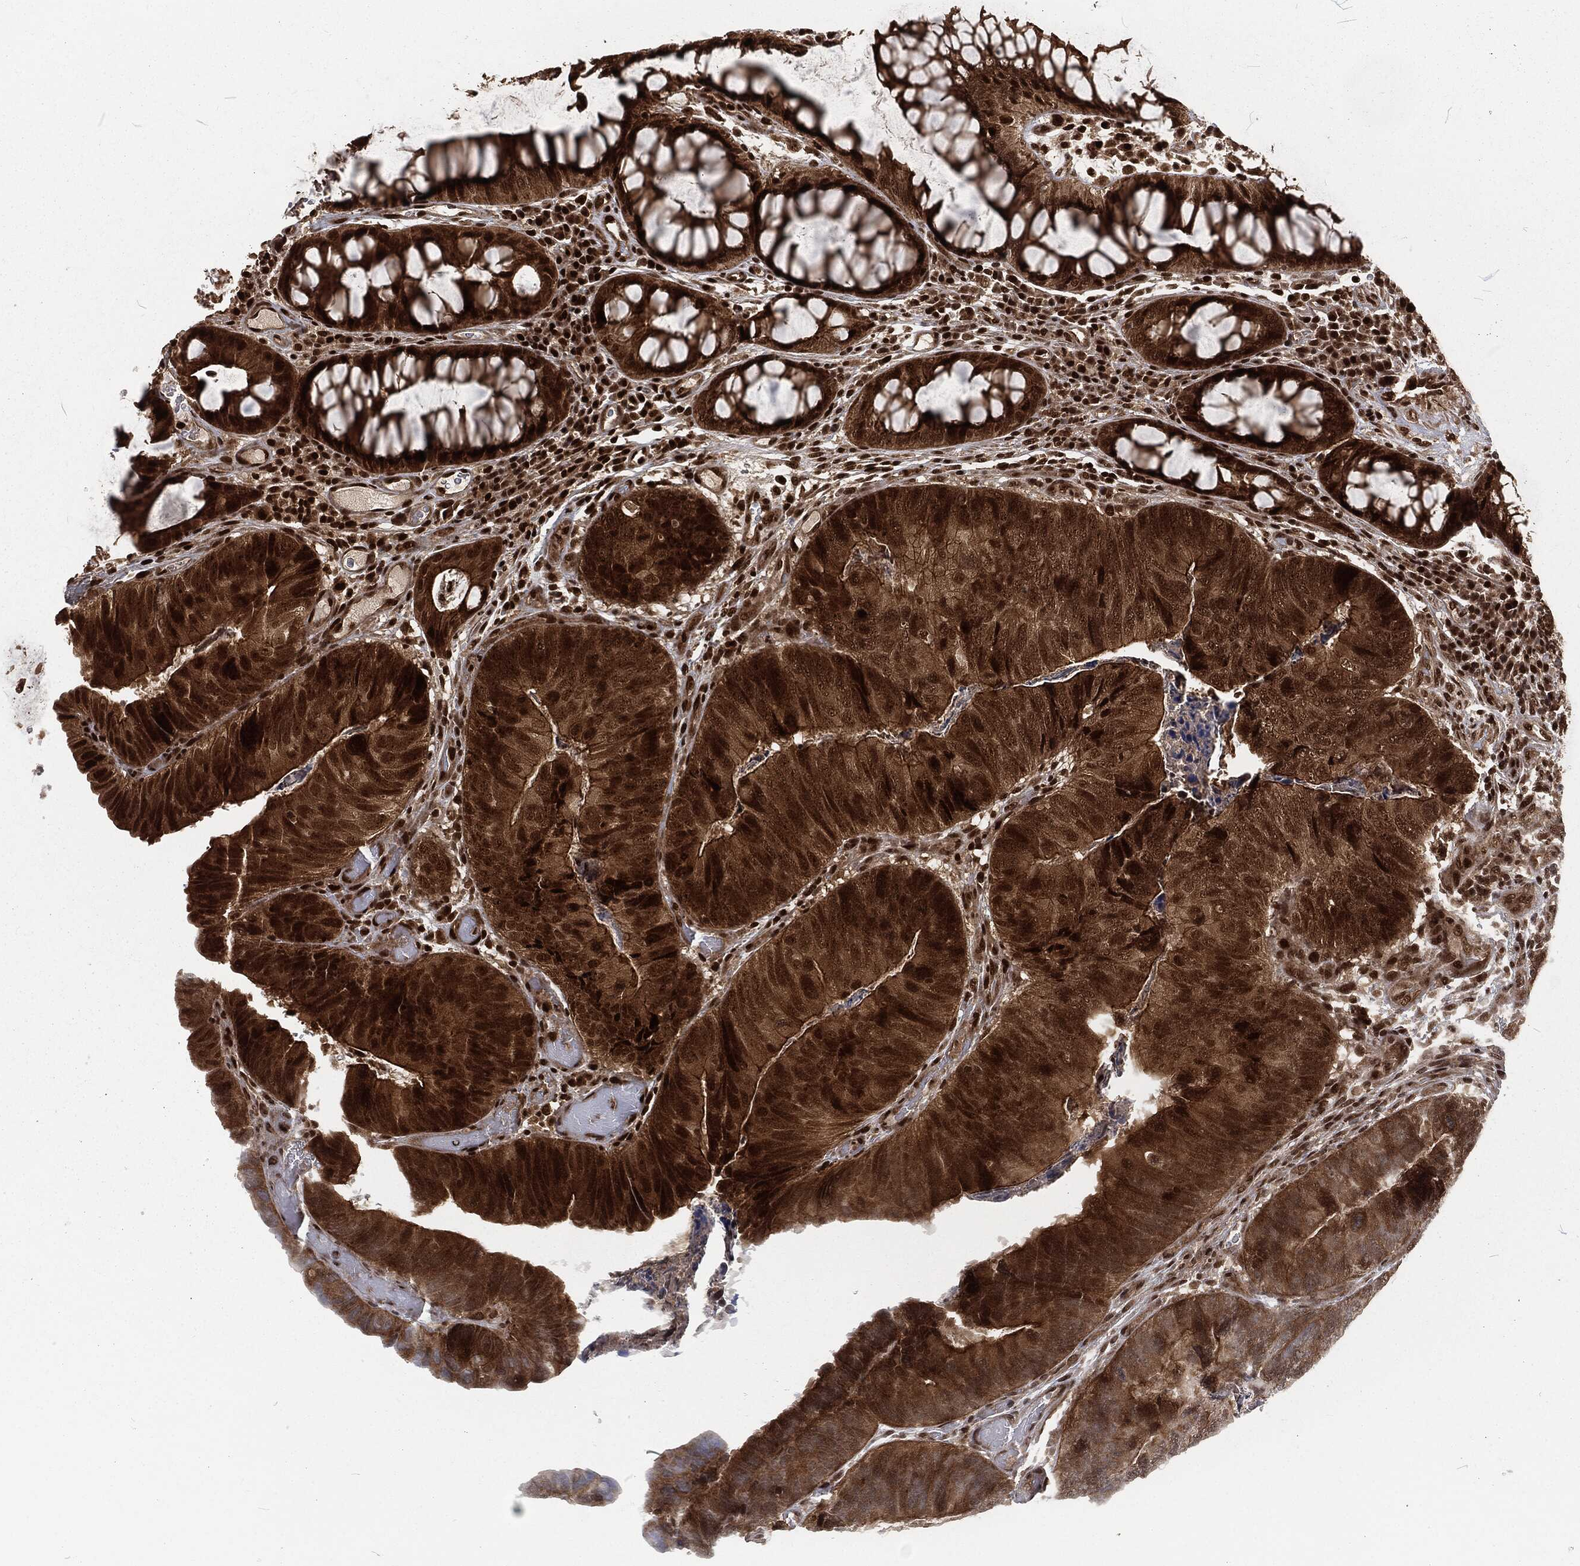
{"staining": {"intensity": "strong", "quantity": ">75%", "location": "cytoplasmic/membranous,nuclear"}, "tissue": "colorectal cancer", "cell_type": "Tumor cells", "image_type": "cancer", "snomed": [{"axis": "morphology", "description": "Adenocarcinoma, NOS"}, {"axis": "topography", "description": "Colon"}], "caption": "Protein staining of colorectal cancer (adenocarcinoma) tissue displays strong cytoplasmic/membranous and nuclear positivity in approximately >75% of tumor cells.", "gene": "NGRN", "patient": {"sex": "female", "age": 67}}